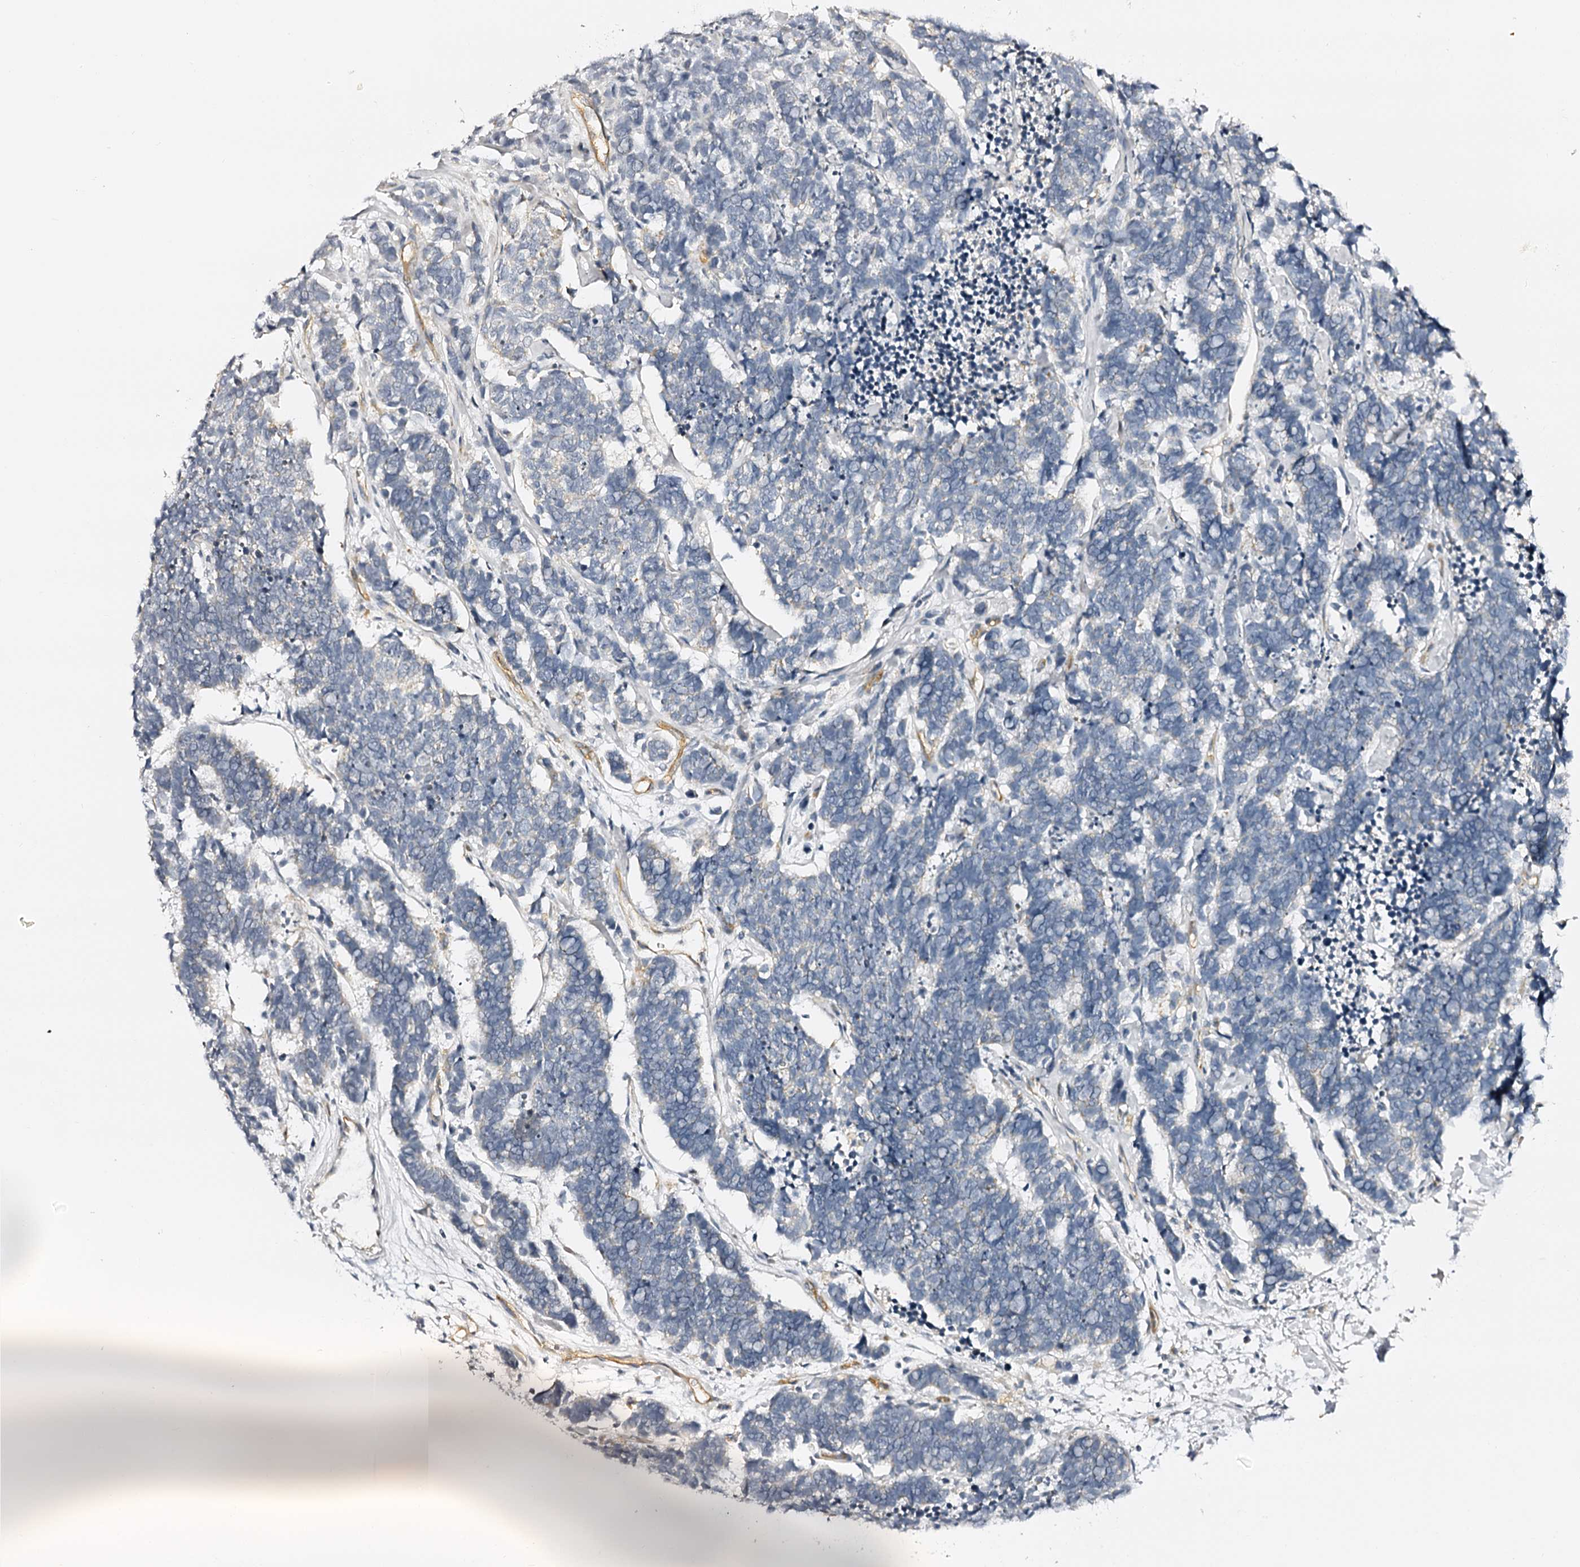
{"staining": {"intensity": "negative", "quantity": "none", "location": "none"}, "tissue": "carcinoid", "cell_type": "Tumor cells", "image_type": "cancer", "snomed": [{"axis": "morphology", "description": "Carcinoma, NOS"}, {"axis": "morphology", "description": "Carcinoid, malignant, NOS"}, {"axis": "topography", "description": "Urinary bladder"}], "caption": "The photomicrograph exhibits no significant staining in tumor cells of carcinoid.", "gene": "SLC1A3", "patient": {"sex": "male", "age": 57}}